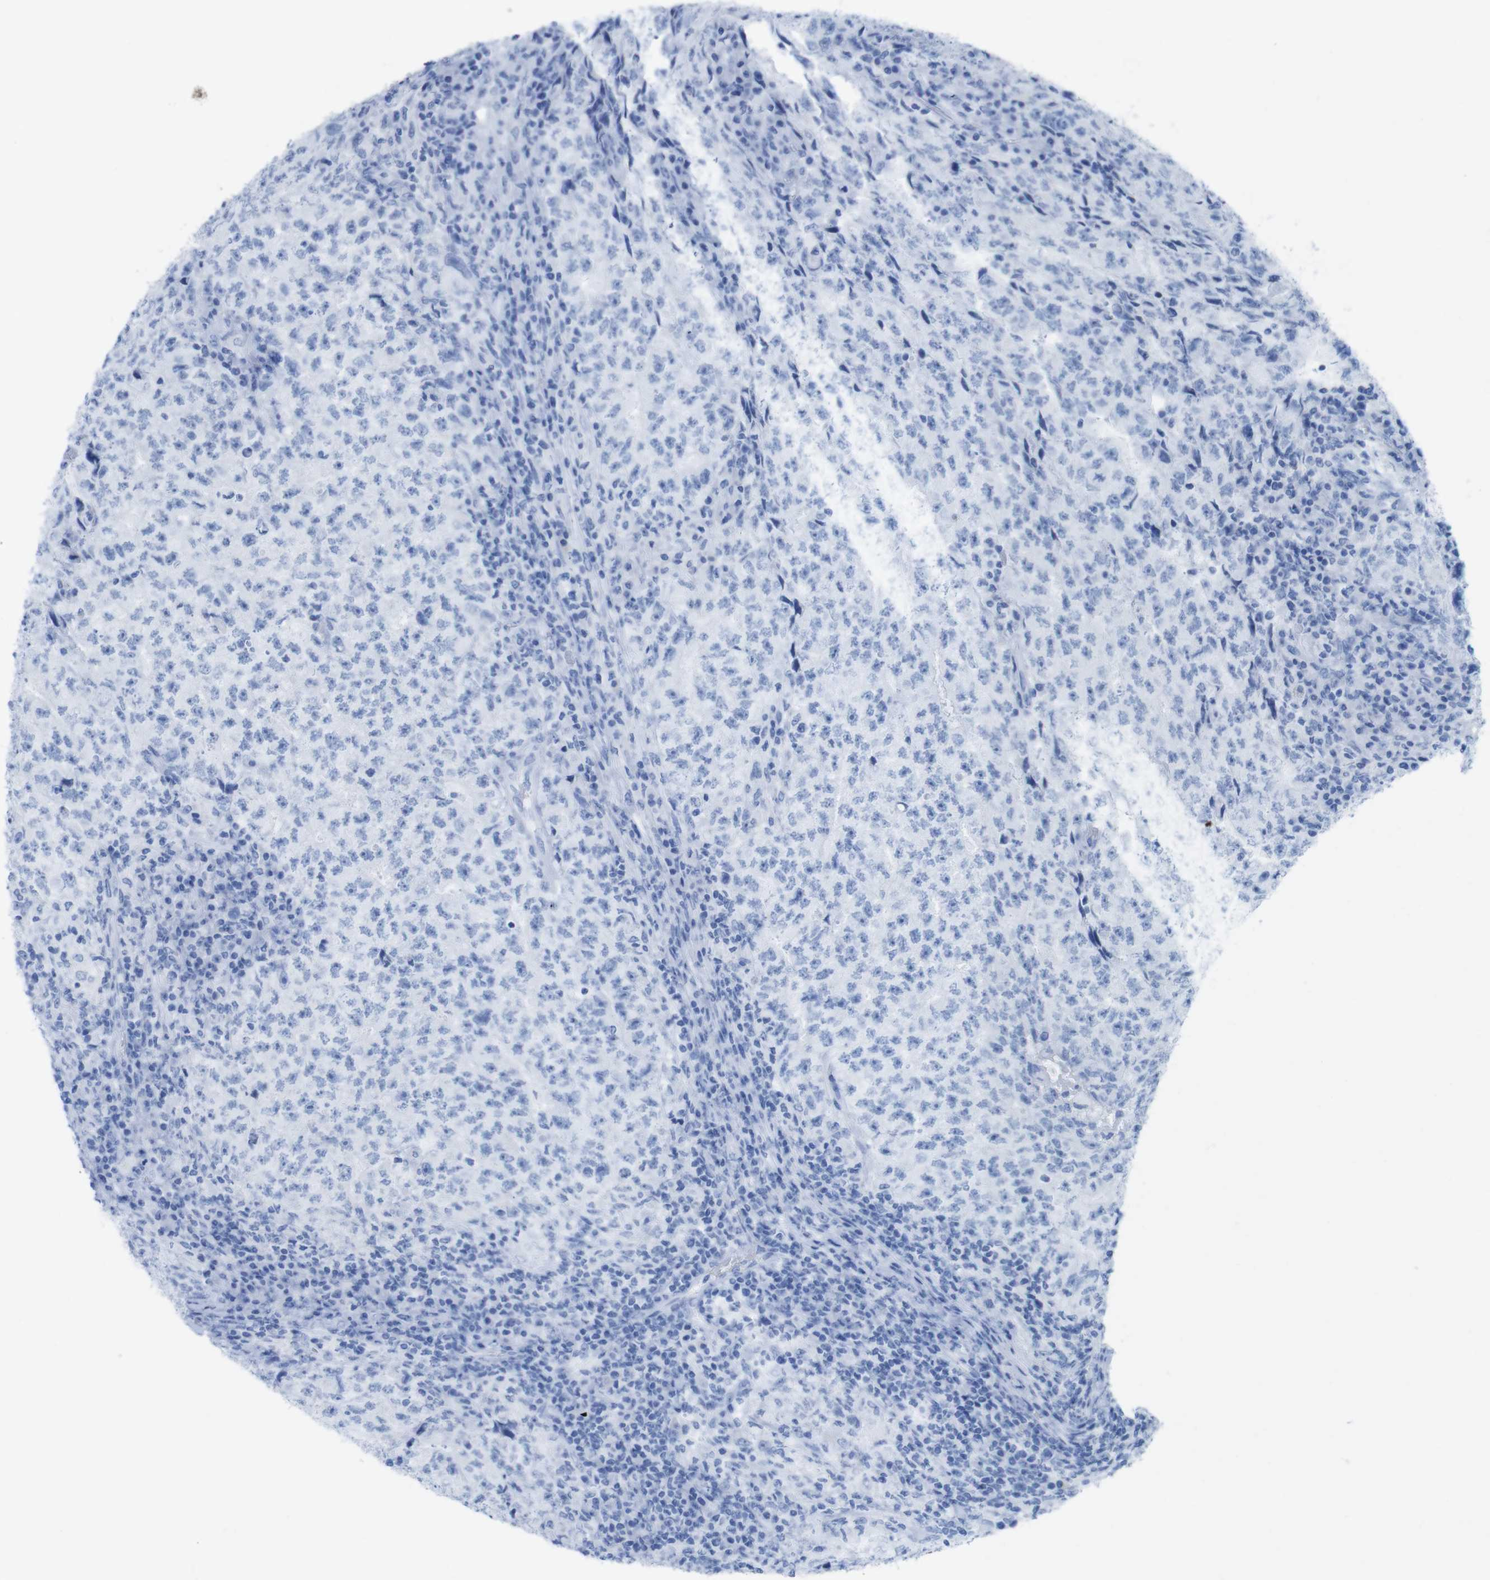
{"staining": {"intensity": "negative", "quantity": "none", "location": "none"}, "tissue": "testis cancer", "cell_type": "Tumor cells", "image_type": "cancer", "snomed": [{"axis": "morphology", "description": "Necrosis, NOS"}, {"axis": "morphology", "description": "Carcinoma, Embryonal, NOS"}, {"axis": "topography", "description": "Testis"}], "caption": "Immunohistochemical staining of human testis cancer displays no significant expression in tumor cells.", "gene": "MYH7", "patient": {"sex": "male", "age": 19}}